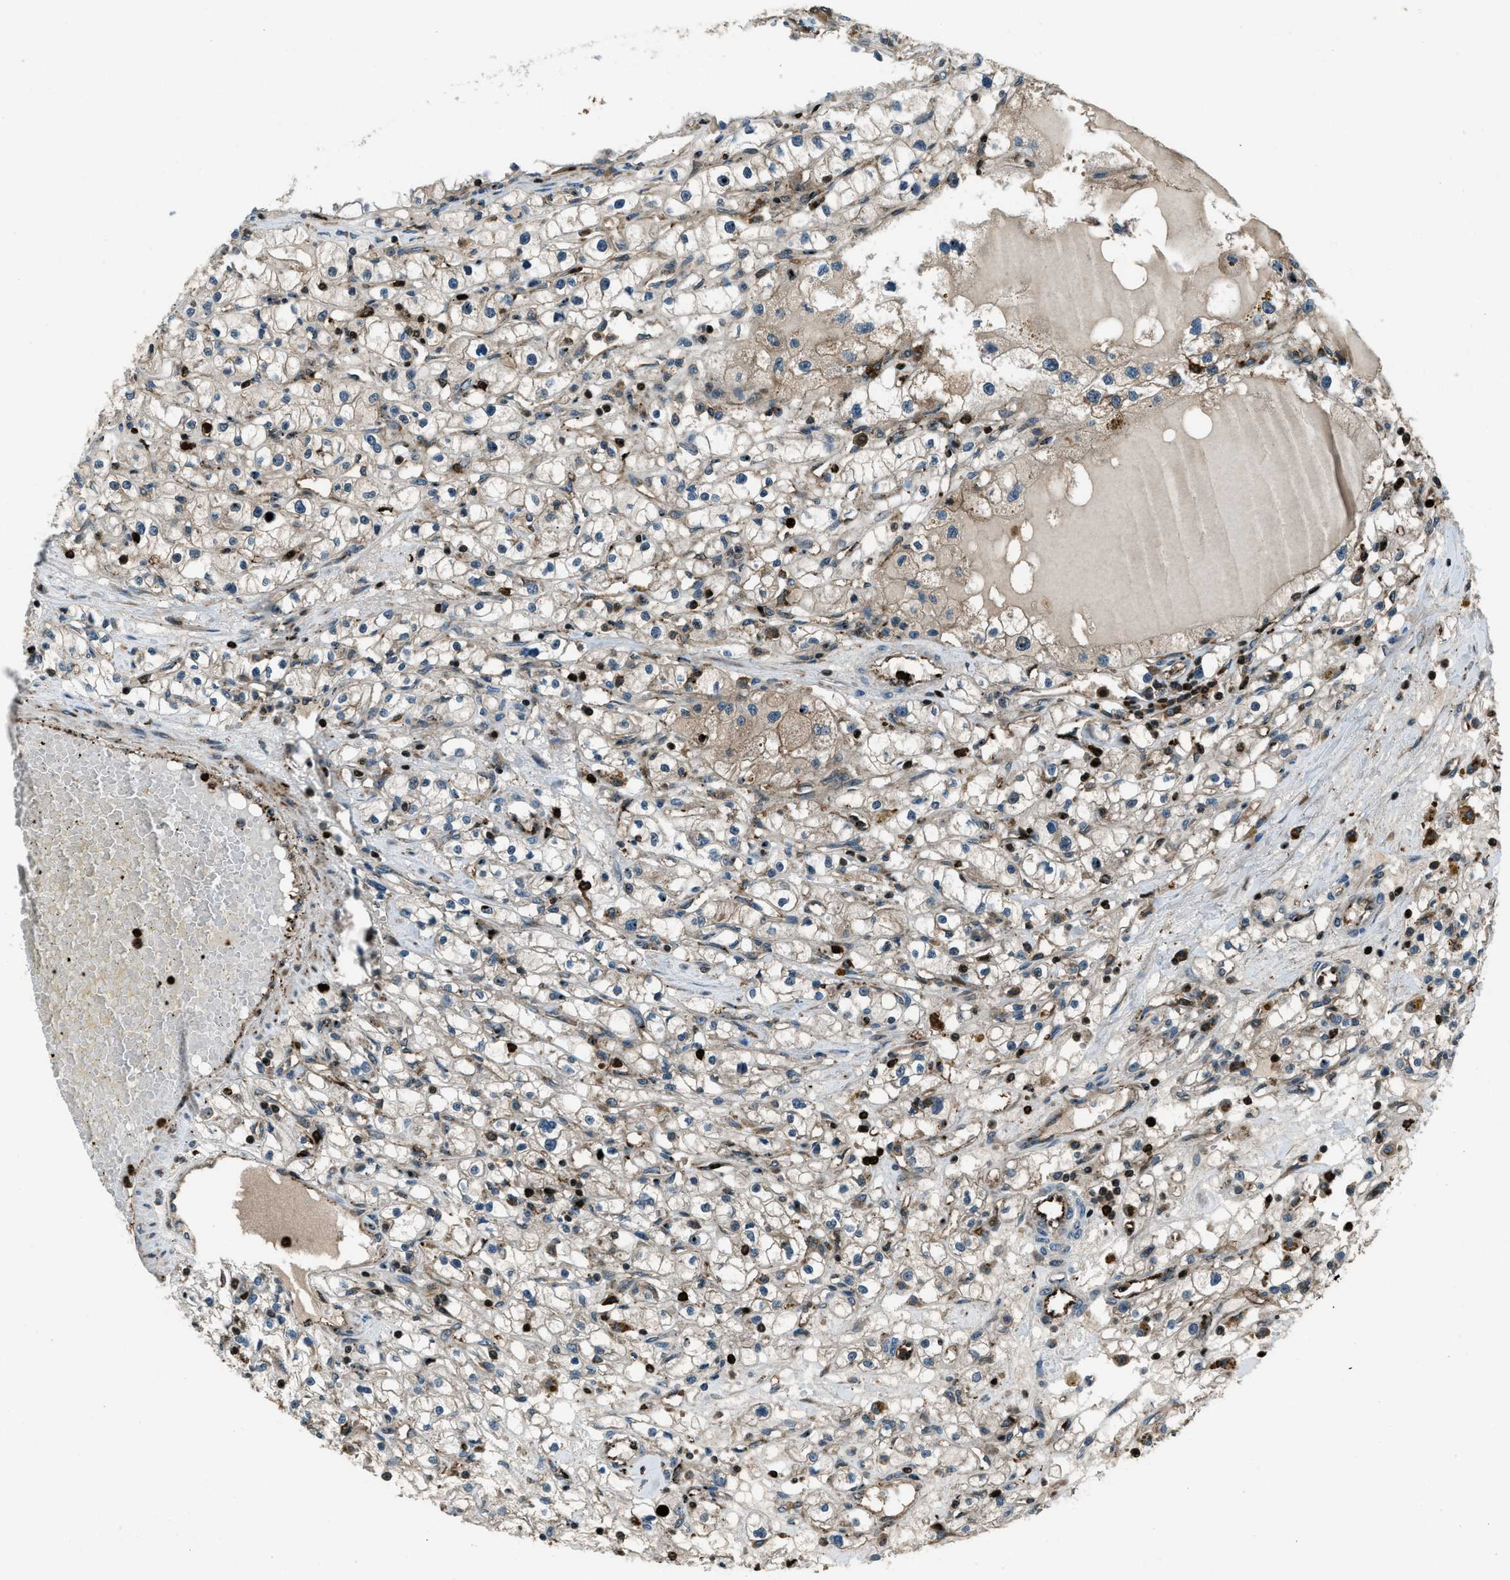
{"staining": {"intensity": "weak", "quantity": ">75%", "location": "cytoplasmic/membranous"}, "tissue": "renal cancer", "cell_type": "Tumor cells", "image_type": "cancer", "snomed": [{"axis": "morphology", "description": "Adenocarcinoma, NOS"}, {"axis": "topography", "description": "Kidney"}], "caption": "Protein expression analysis of renal cancer (adenocarcinoma) shows weak cytoplasmic/membranous staining in approximately >75% of tumor cells.", "gene": "SNX30", "patient": {"sex": "male", "age": 56}}